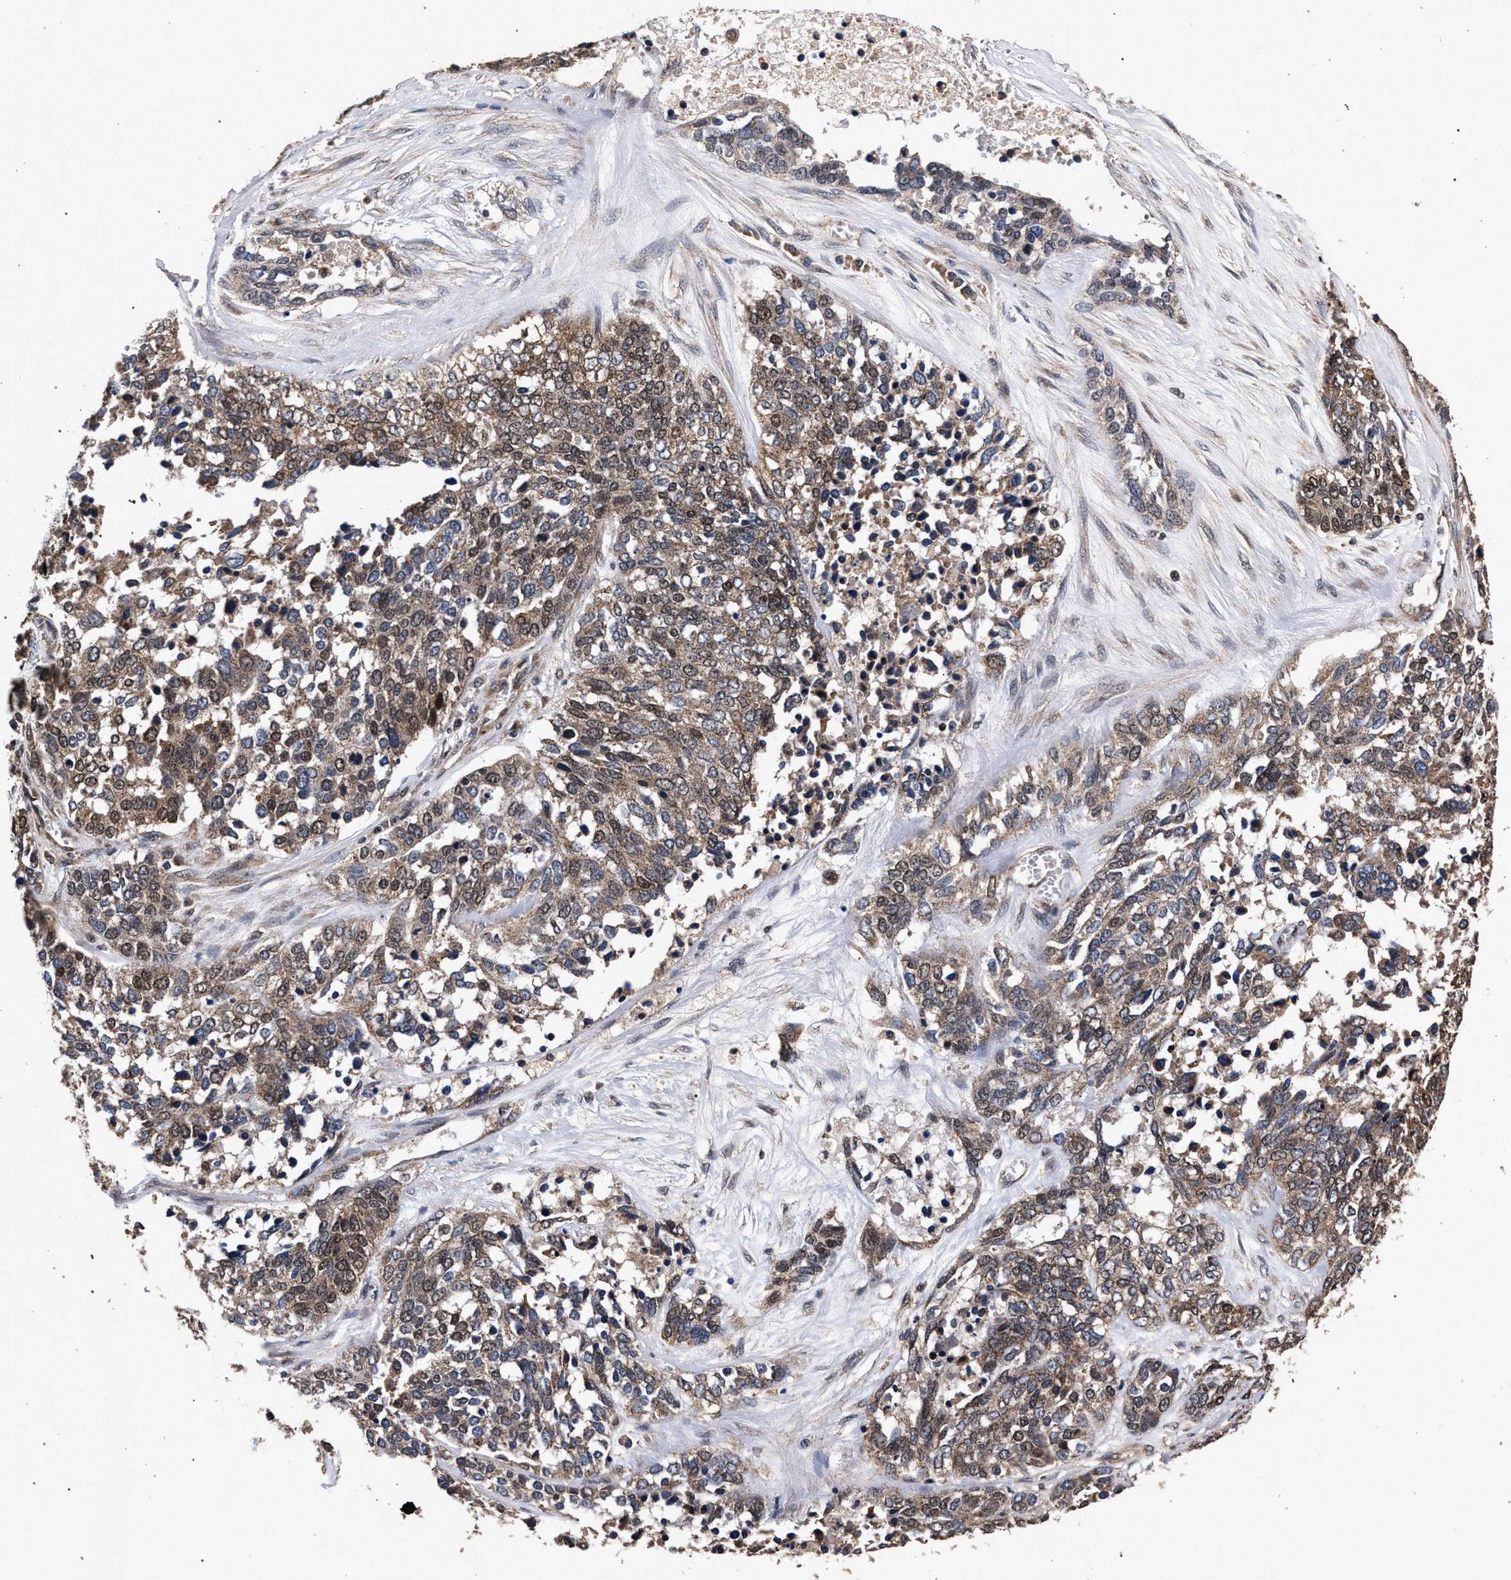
{"staining": {"intensity": "moderate", "quantity": ">75%", "location": "cytoplasmic/membranous,nuclear"}, "tissue": "ovarian cancer", "cell_type": "Tumor cells", "image_type": "cancer", "snomed": [{"axis": "morphology", "description": "Cystadenocarcinoma, serous, NOS"}, {"axis": "topography", "description": "Ovary"}], "caption": "Immunohistochemical staining of ovarian cancer (serous cystadenocarcinoma) reveals medium levels of moderate cytoplasmic/membranous and nuclear protein staining in about >75% of tumor cells.", "gene": "ACOX1", "patient": {"sex": "female", "age": 44}}